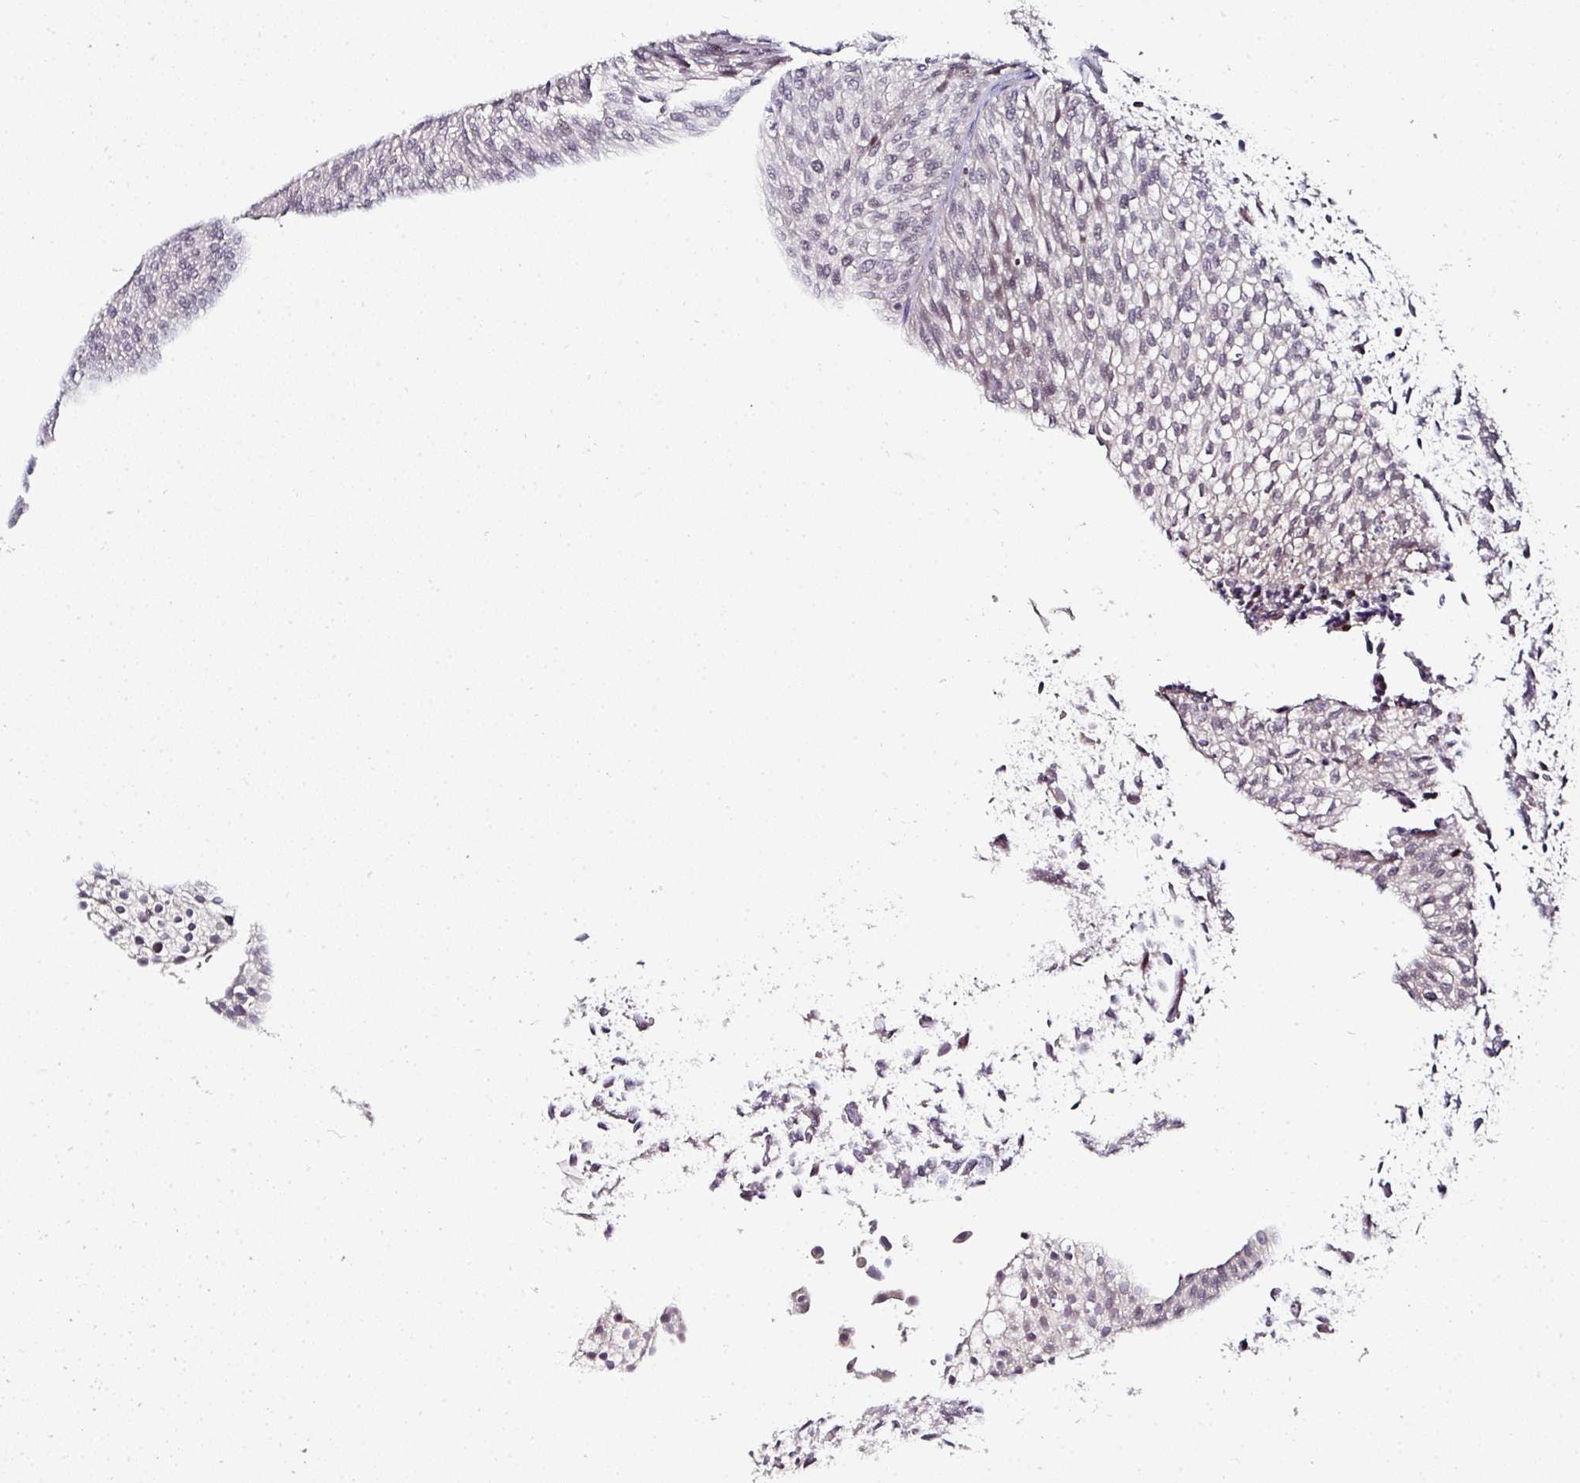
{"staining": {"intensity": "negative", "quantity": "none", "location": "none"}, "tissue": "urothelial cancer", "cell_type": "Tumor cells", "image_type": "cancer", "snomed": [{"axis": "morphology", "description": "Urothelial carcinoma, Low grade"}, {"axis": "topography", "description": "Urinary bladder"}], "caption": "The image exhibits no staining of tumor cells in urothelial cancer. The staining is performed using DAB brown chromogen with nuclei counter-stained in using hematoxylin.", "gene": "APOLD1", "patient": {"sex": "male", "age": 91}}